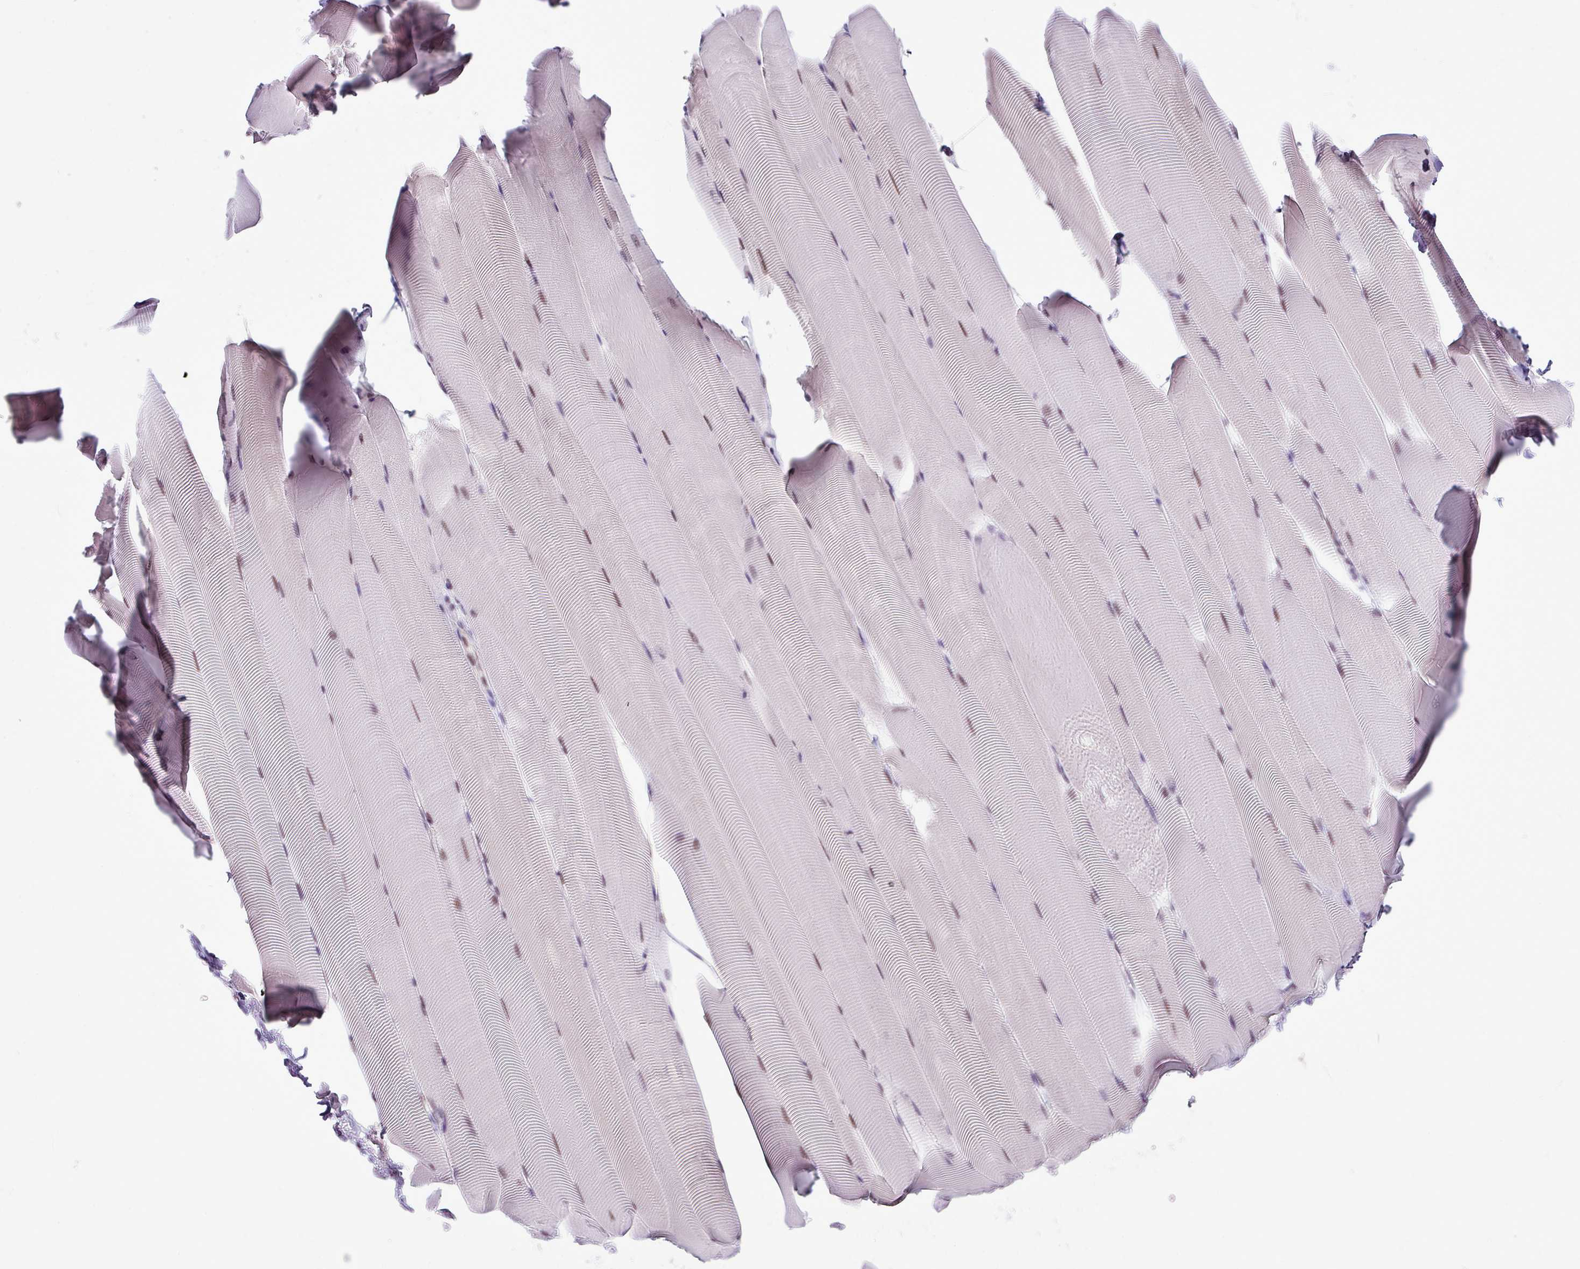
{"staining": {"intensity": "weak", "quantity": "25%-75%", "location": "nuclear"}, "tissue": "skeletal muscle", "cell_type": "Myocytes", "image_type": "normal", "snomed": [{"axis": "morphology", "description": "Normal tissue, NOS"}, {"axis": "topography", "description": "Skeletal muscle"}], "caption": "DAB immunohistochemical staining of benign skeletal muscle displays weak nuclear protein positivity in approximately 25%-75% of myocytes. (IHC, brightfield microscopy, high magnification).", "gene": "UTP18", "patient": {"sex": "male", "age": 25}}